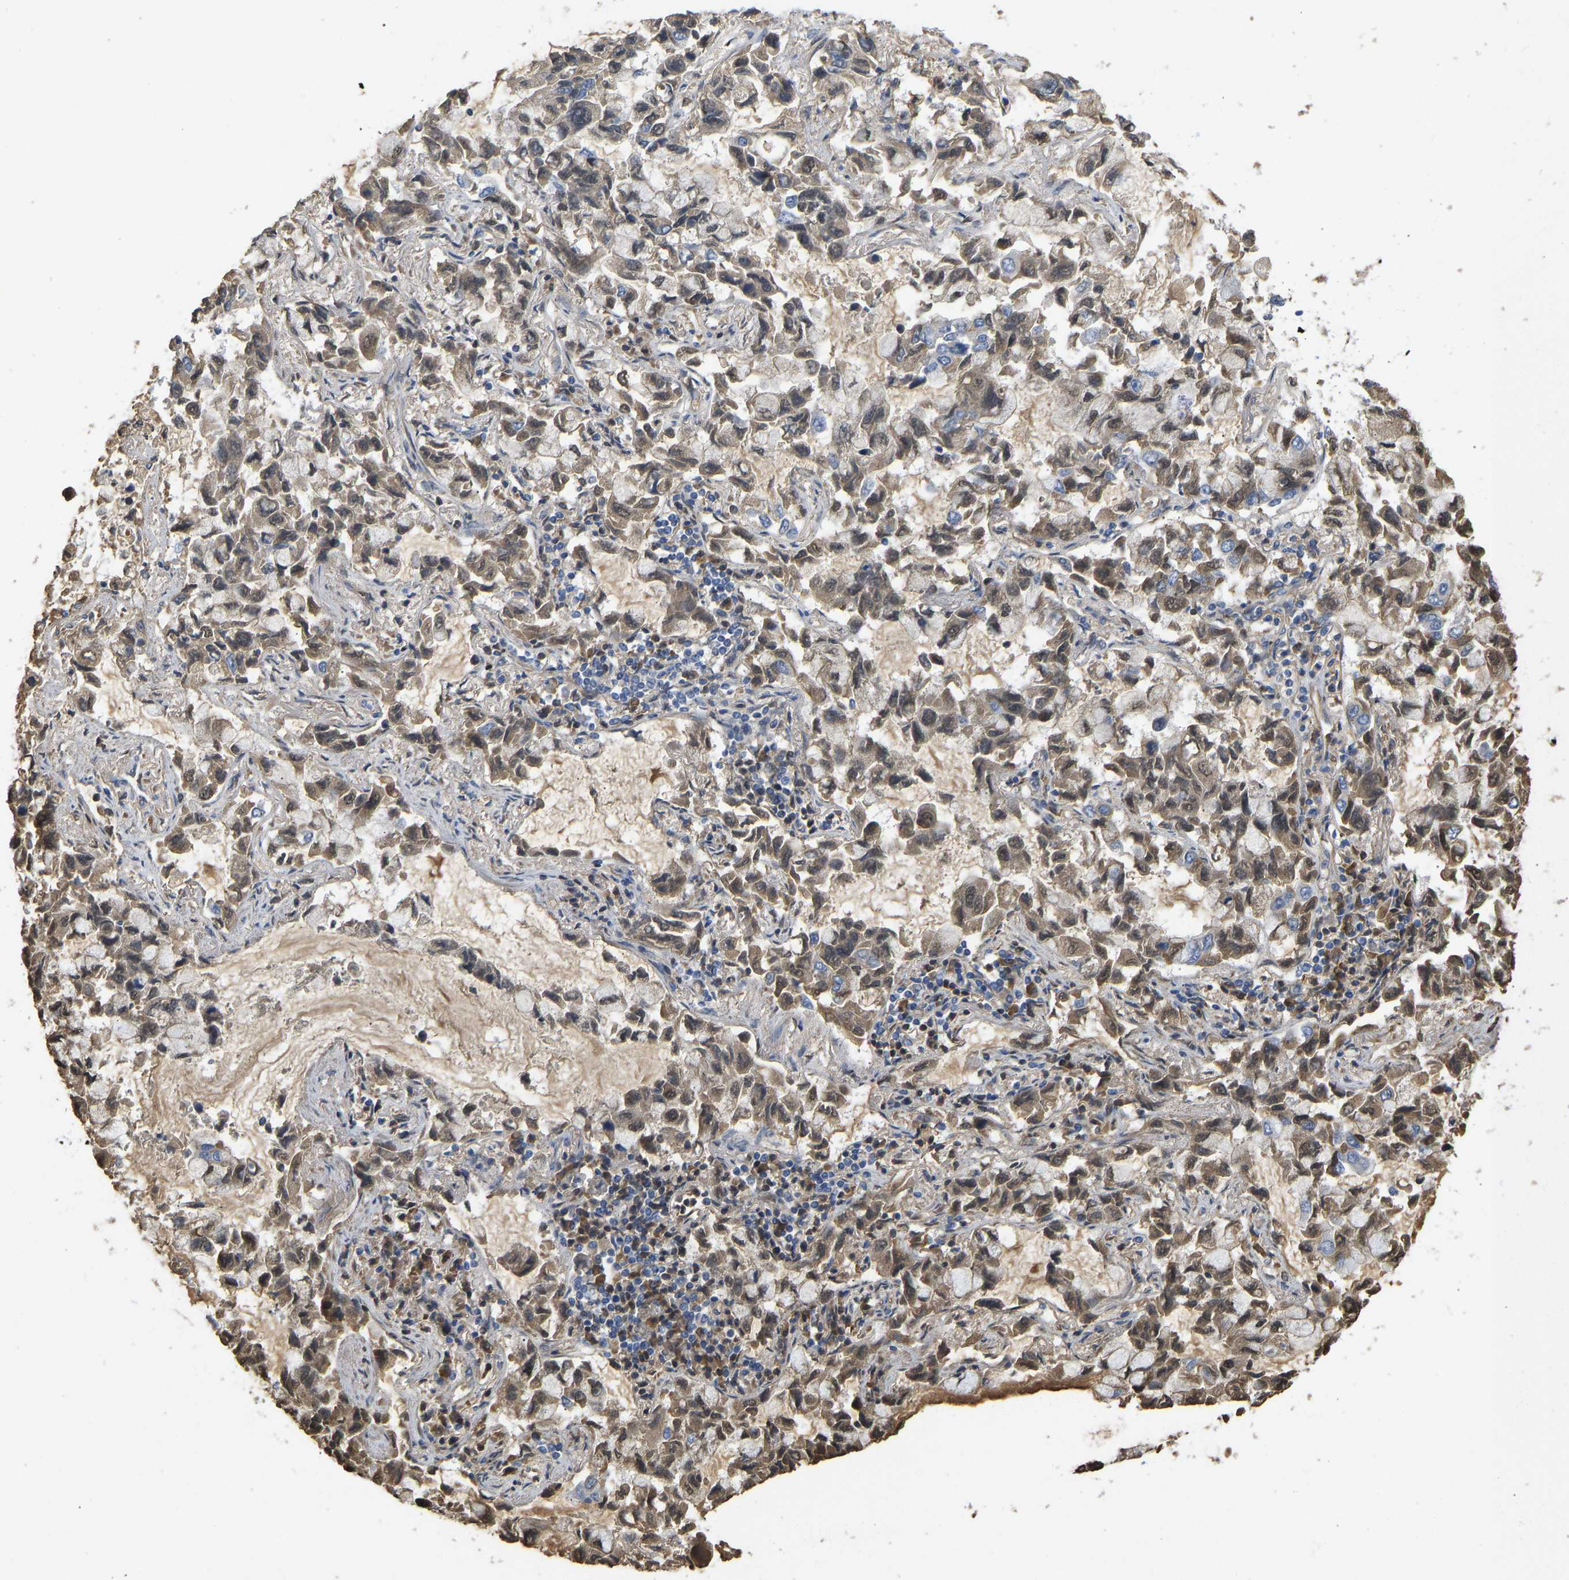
{"staining": {"intensity": "weak", "quantity": ">75%", "location": "cytoplasmic/membranous,nuclear"}, "tissue": "lung cancer", "cell_type": "Tumor cells", "image_type": "cancer", "snomed": [{"axis": "morphology", "description": "Adenocarcinoma, NOS"}, {"axis": "topography", "description": "Lung"}], "caption": "The image demonstrates staining of lung adenocarcinoma, revealing weak cytoplasmic/membranous and nuclear protein positivity (brown color) within tumor cells.", "gene": "VCPKMT", "patient": {"sex": "male", "age": 64}}